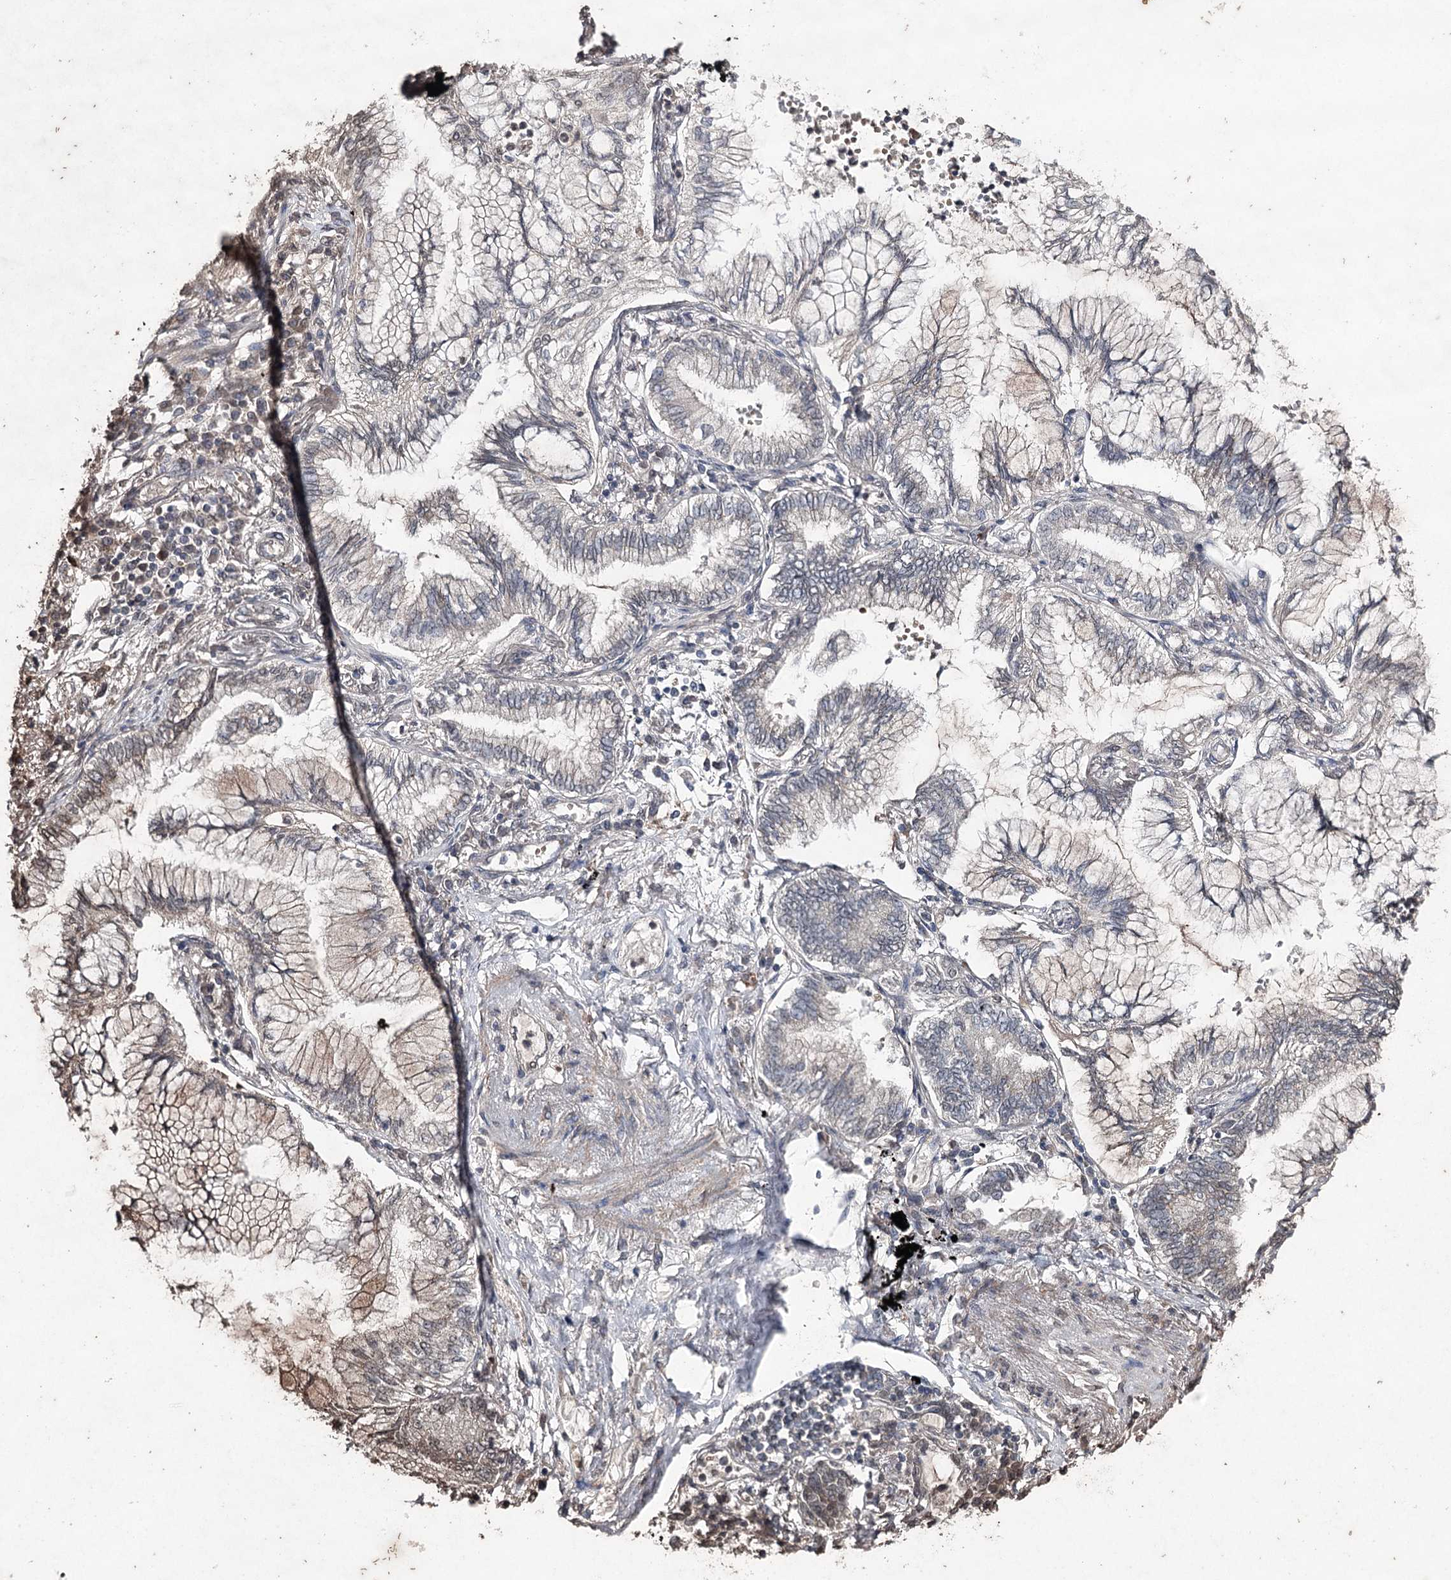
{"staining": {"intensity": "negative", "quantity": "none", "location": "none"}, "tissue": "lung cancer", "cell_type": "Tumor cells", "image_type": "cancer", "snomed": [{"axis": "morphology", "description": "Adenocarcinoma, NOS"}, {"axis": "topography", "description": "Lung"}], "caption": "DAB immunohistochemical staining of human lung cancer displays no significant staining in tumor cells.", "gene": "ATG14", "patient": {"sex": "female", "age": 70}}